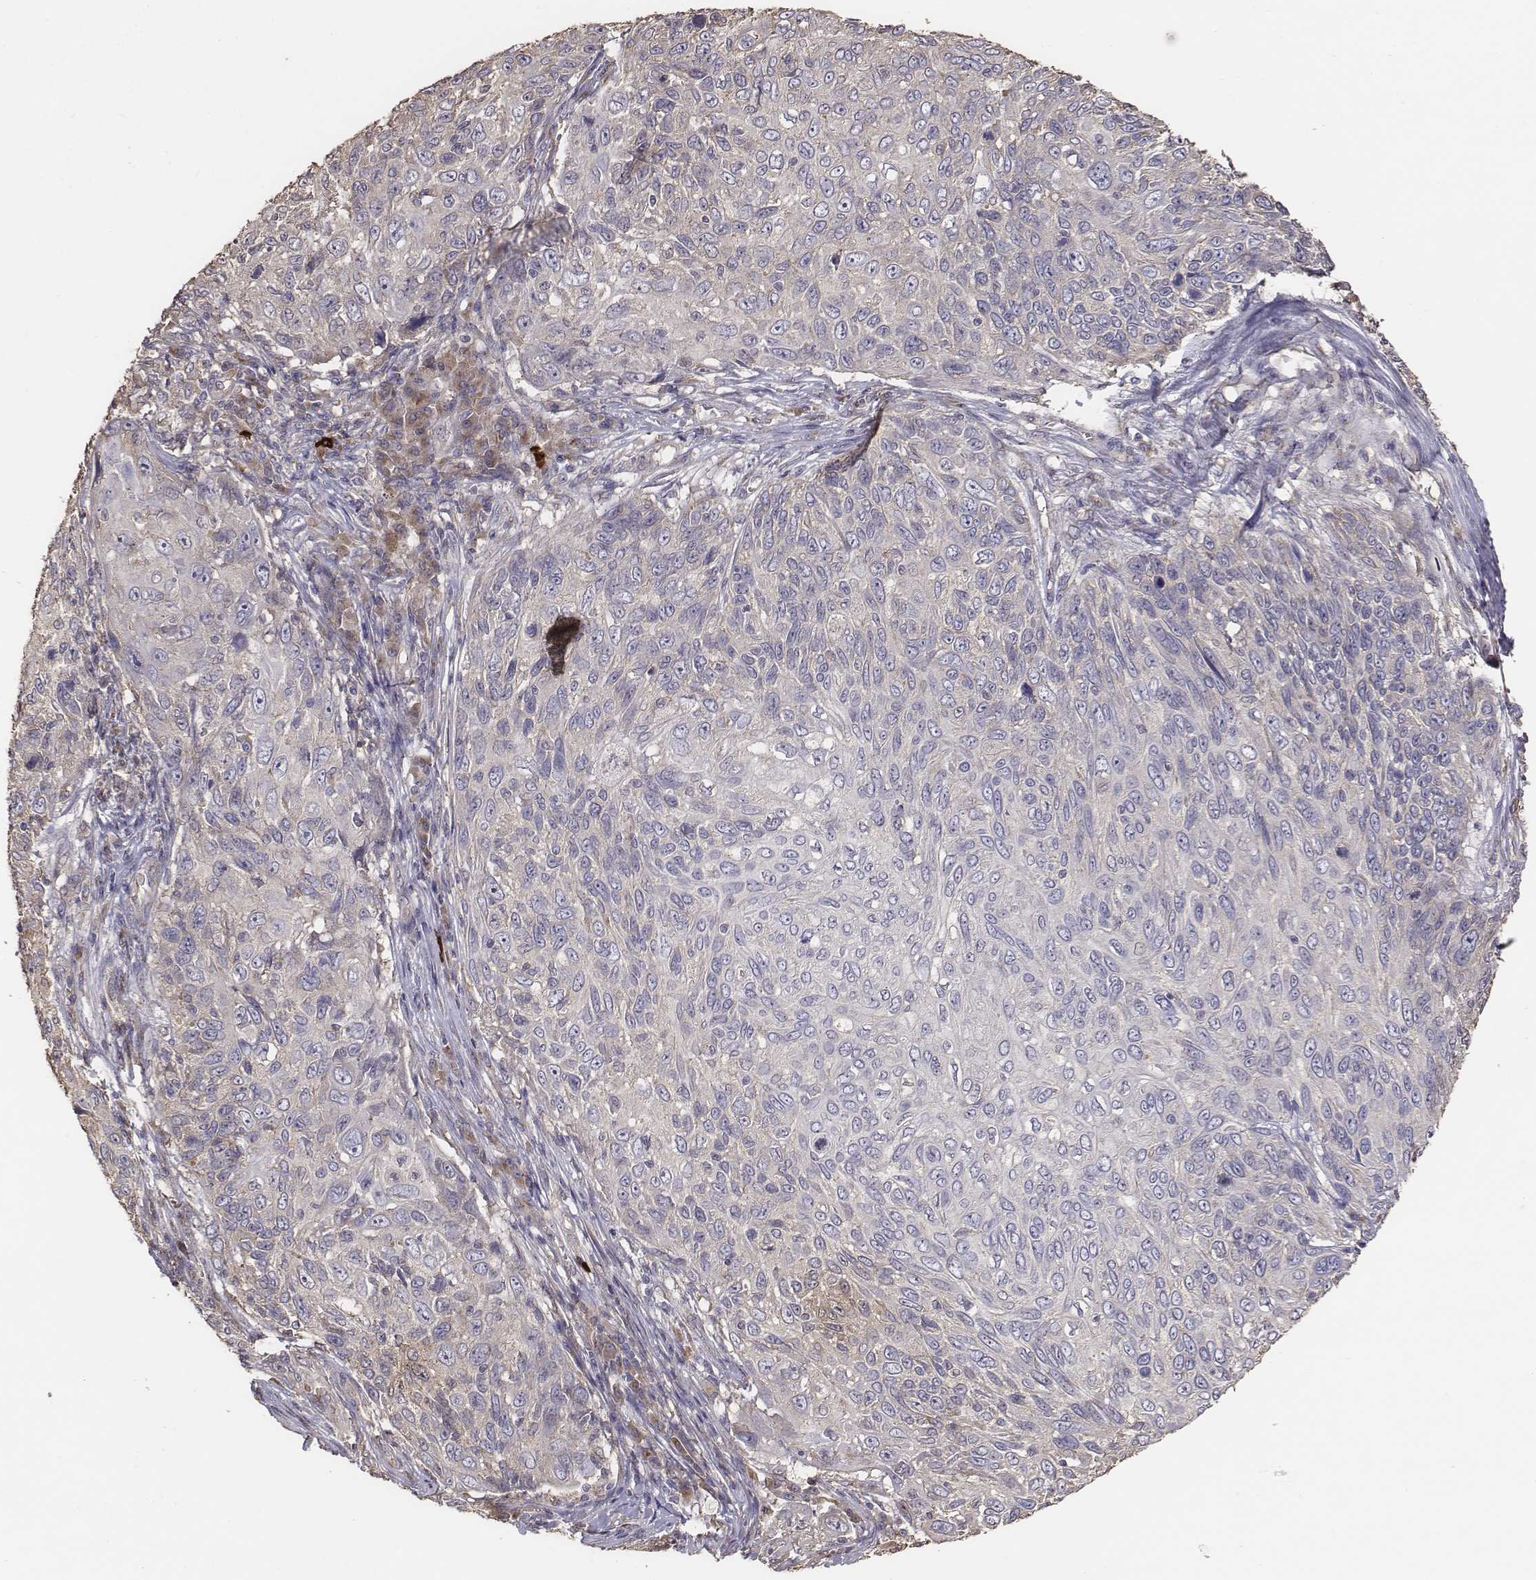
{"staining": {"intensity": "weak", "quantity": "25%-75%", "location": "cytoplasmic/membranous"}, "tissue": "skin cancer", "cell_type": "Tumor cells", "image_type": "cancer", "snomed": [{"axis": "morphology", "description": "Squamous cell carcinoma, NOS"}, {"axis": "topography", "description": "Skin"}], "caption": "Immunohistochemical staining of skin cancer (squamous cell carcinoma) shows low levels of weak cytoplasmic/membranous expression in about 25%-75% of tumor cells. (brown staining indicates protein expression, while blue staining denotes nuclei).", "gene": "AP1B1", "patient": {"sex": "male", "age": 92}}